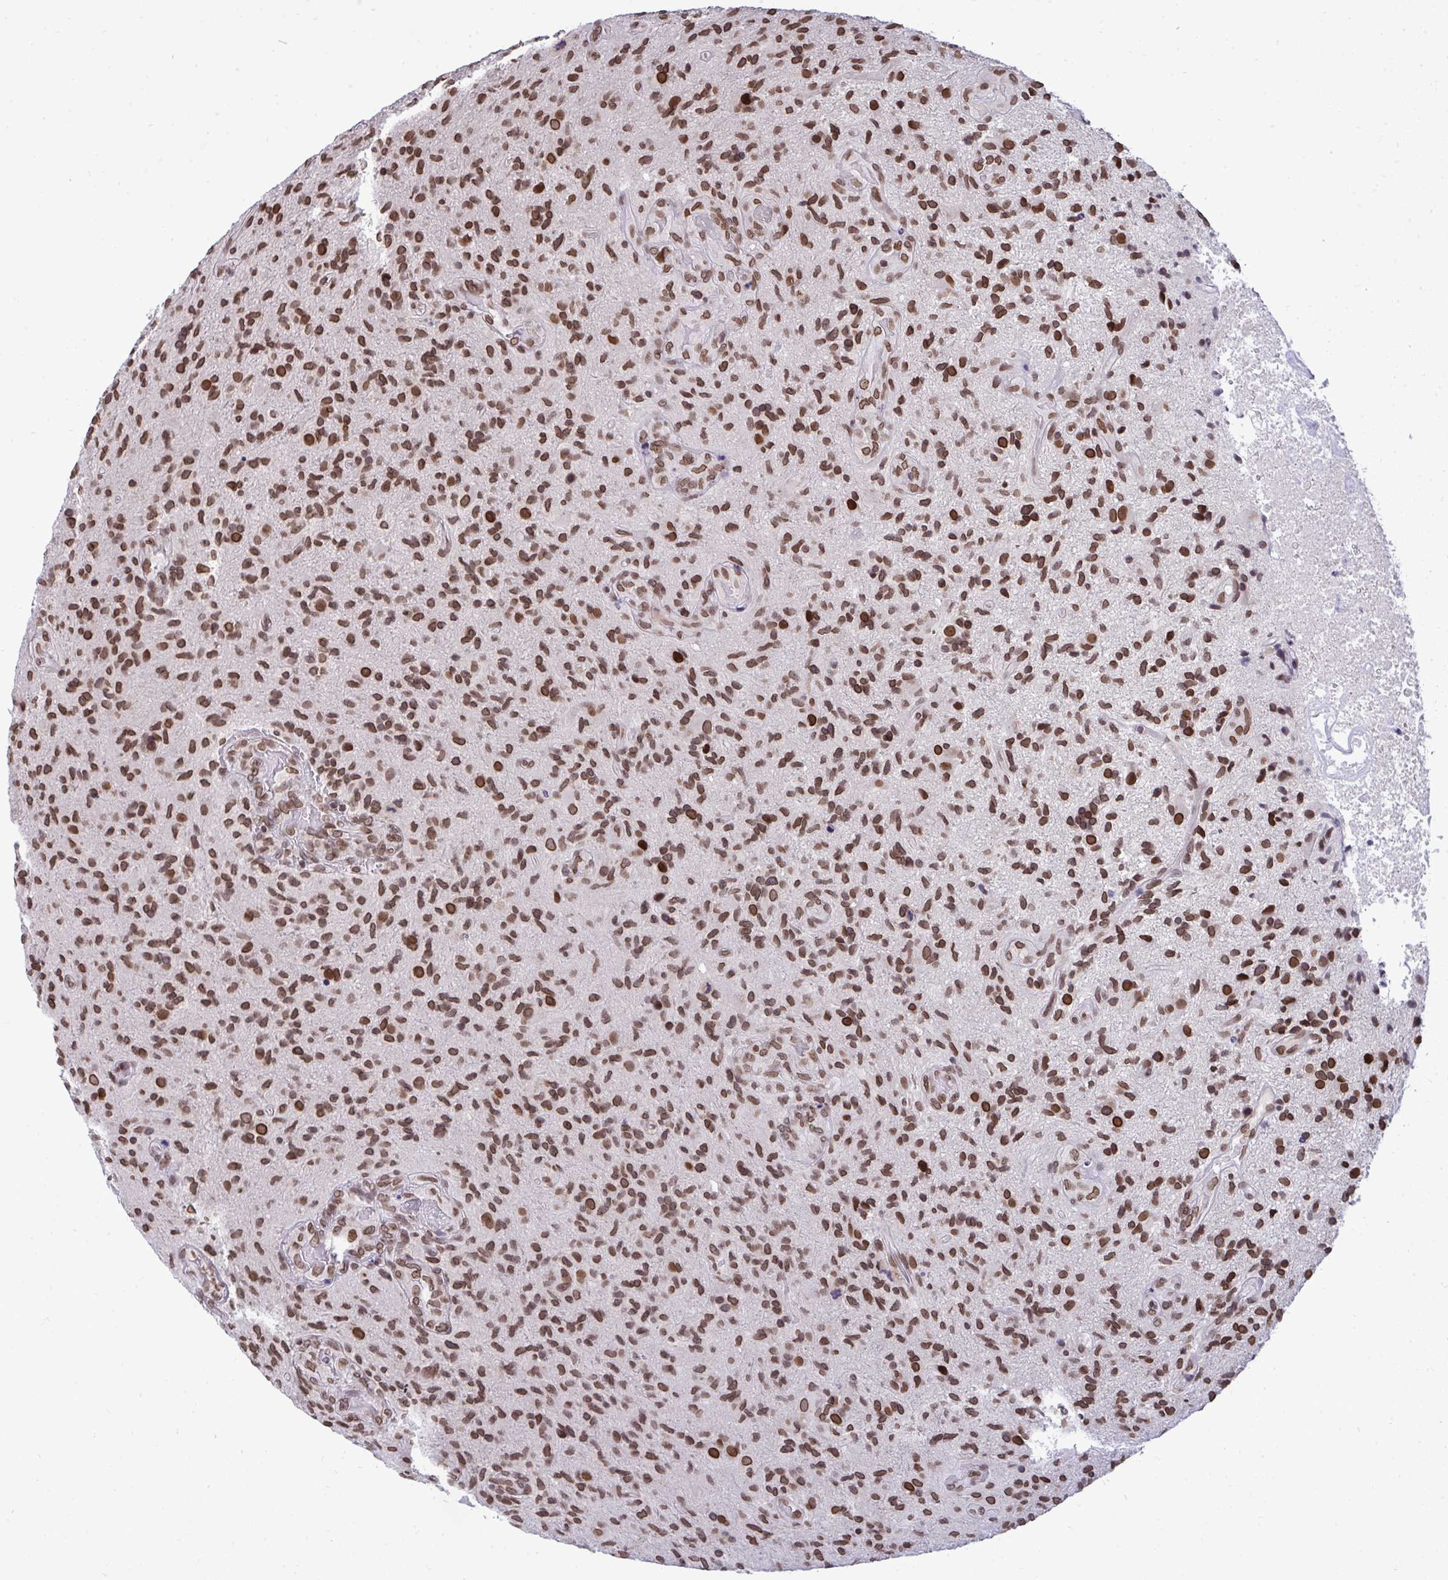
{"staining": {"intensity": "moderate", "quantity": ">75%", "location": "nuclear"}, "tissue": "glioma", "cell_type": "Tumor cells", "image_type": "cancer", "snomed": [{"axis": "morphology", "description": "Glioma, malignant, High grade"}, {"axis": "topography", "description": "Brain"}], "caption": "A brown stain labels moderate nuclear staining of a protein in human high-grade glioma (malignant) tumor cells. The staining was performed using DAB (3,3'-diaminobenzidine), with brown indicating positive protein expression. Nuclei are stained blue with hematoxylin.", "gene": "JPT1", "patient": {"sex": "male", "age": 55}}